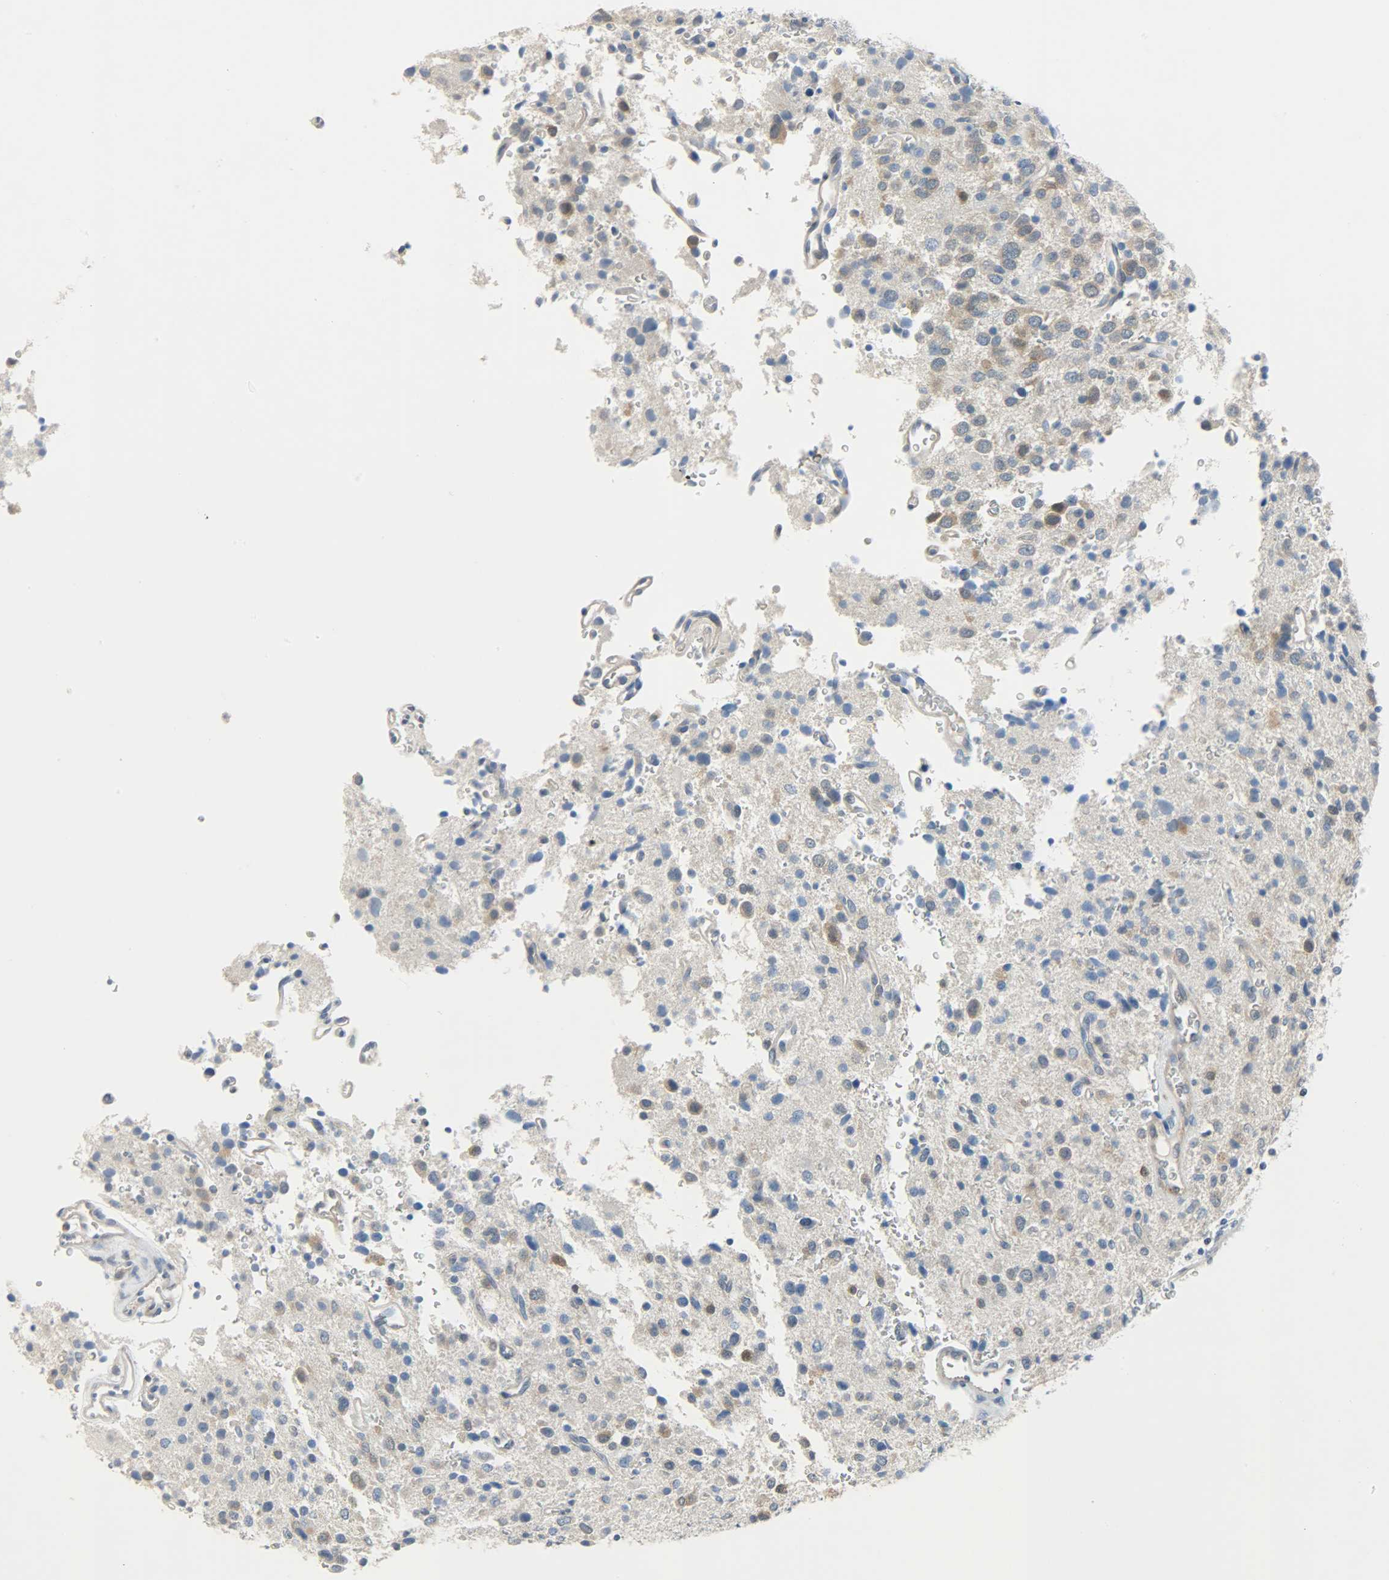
{"staining": {"intensity": "weak", "quantity": "<25%", "location": "cytoplasmic/membranous"}, "tissue": "glioma", "cell_type": "Tumor cells", "image_type": "cancer", "snomed": [{"axis": "morphology", "description": "Glioma, malignant, High grade"}, {"axis": "topography", "description": "Brain"}], "caption": "Protein analysis of malignant high-grade glioma demonstrates no significant expression in tumor cells.", "gene": "EIF4EBP1", "patient": {"sex": "male", "age": 47}}